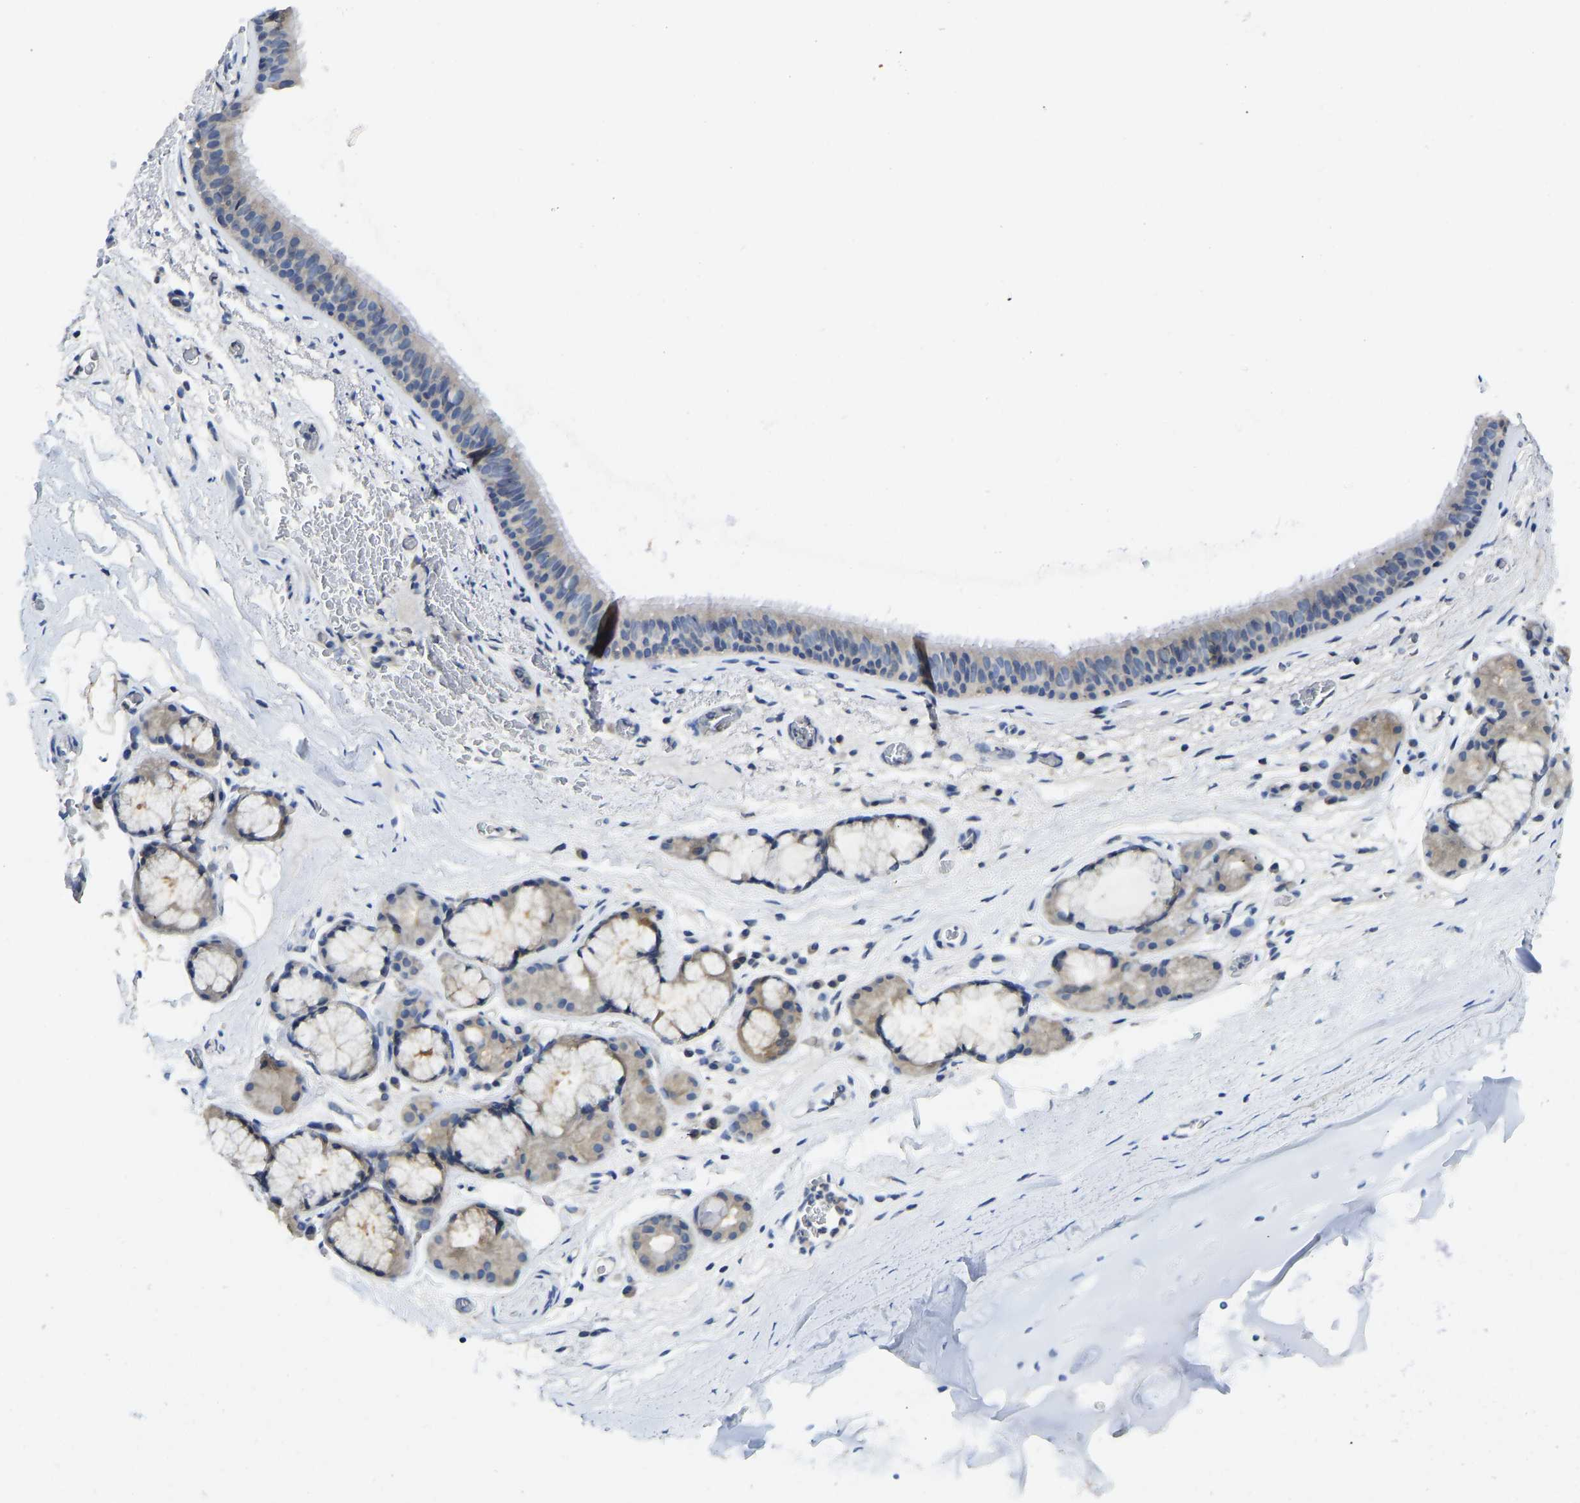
{"staining": {"intensity": "weak", "quantity": "25%-75%", "location": "cytoplasmic/membranous"}, "tissue": "bronchus", "cell_type": "Respiratory epithelial cells", "image_type": "normal", "snomed": [{"axis": "morphology", "description": "Normal tissue, NOS"}, {"axis": "topography", "description": "Cartilage tissue"}], "caption": "Normal bronchus exhibits weak cytoplasmic/membranous staining in about 25%-75% of respiratory epithelial cells, visualized by immunohistochemistry. Immunohistochemistry stains the protein of interest in brown and the nuclei are stained blue.", "gene": "NDRG3", "patient": {"sex": "female", "age": 63}}